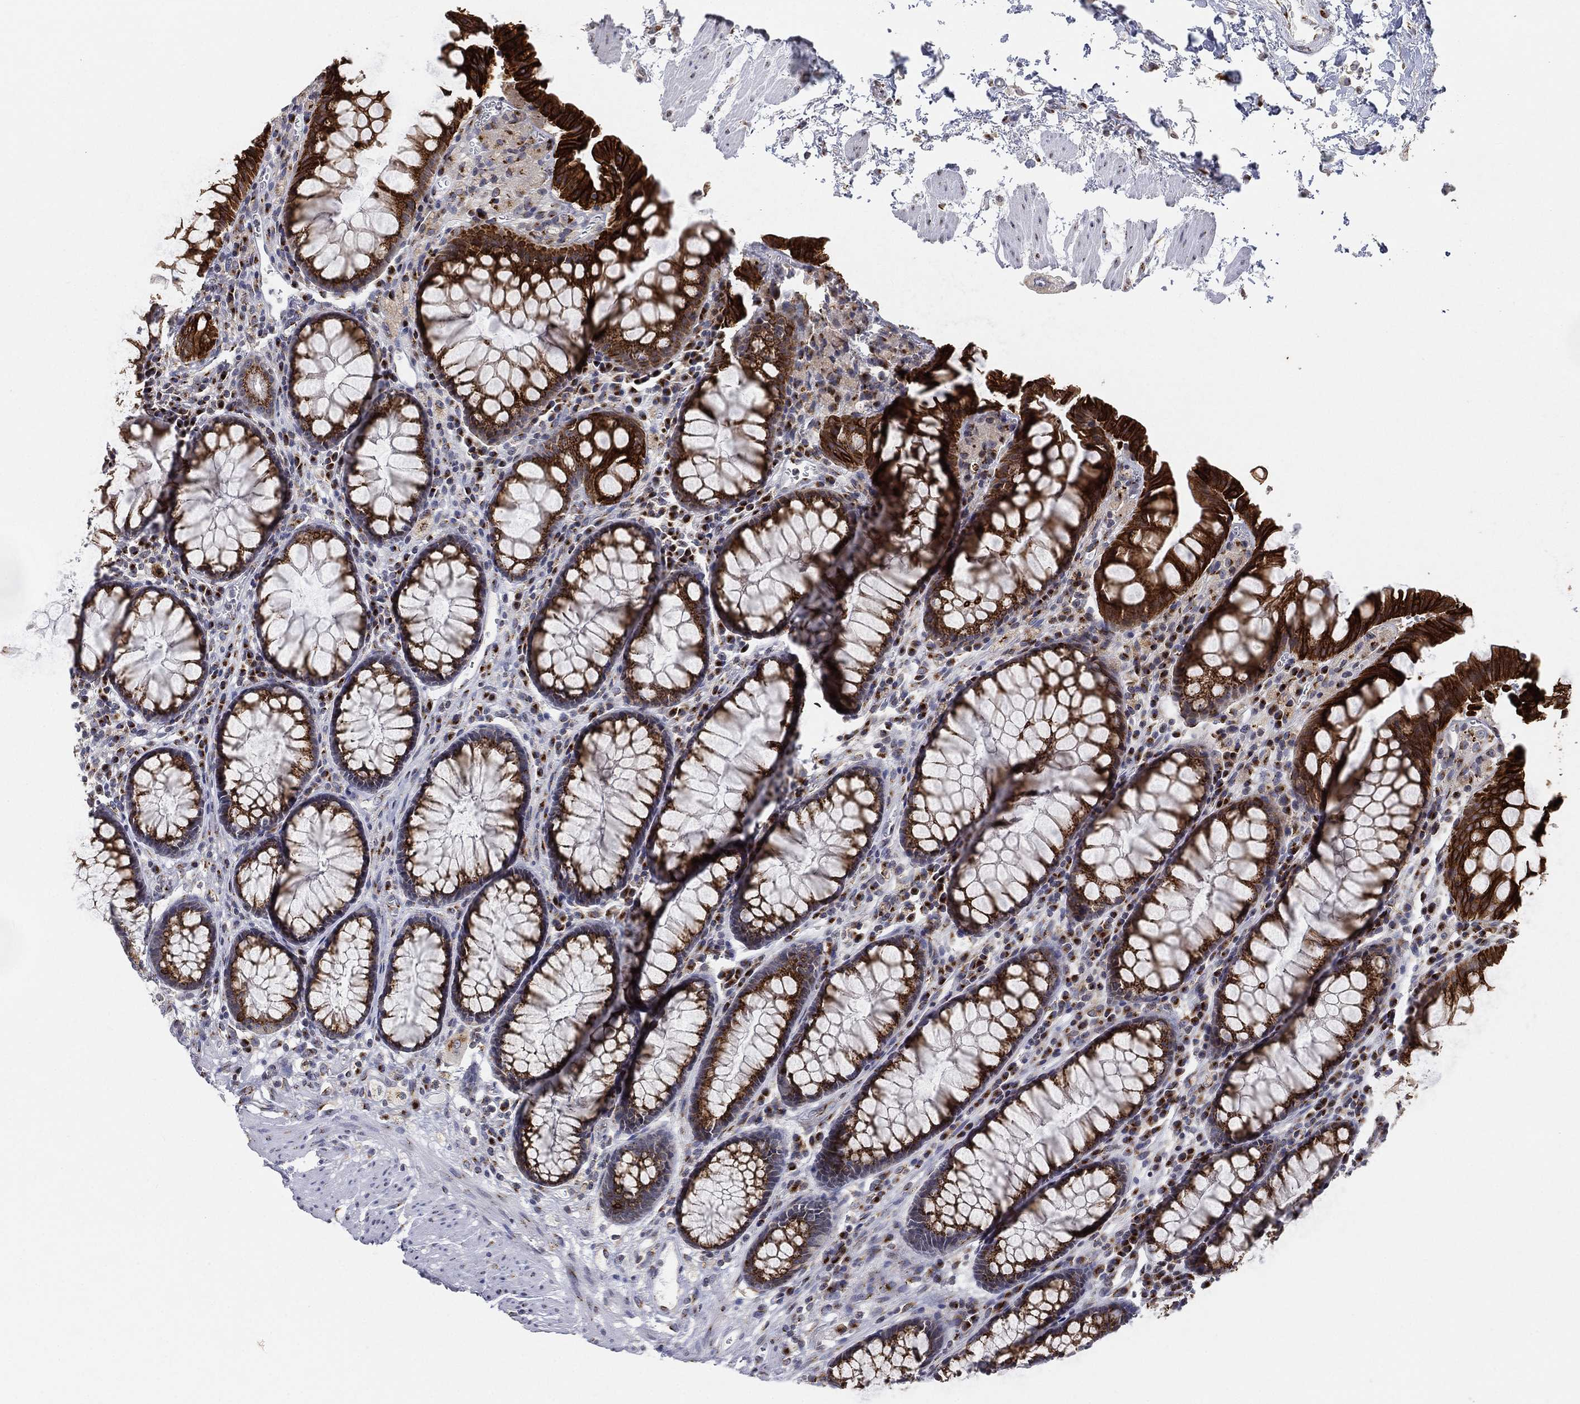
{"staining": {"intensity": "strong", "quantity": ">75%", "location": "cytoplasmic/membranous"}, "tissue": "rectum", "cell_type": "Glandular cells", "image_type": "normal", "snomed": [{"axis": "morphology", "description": "Normal tissue, NOS"}, {"axis": "topography", "description": "Rectum"}], "caption": "IHC histopathology image of unremarkable rectum: human rectum stained using IHC reveals high levels of strong protein expression localized specifically in the cytoplasmic/membranous of glandular cells, appearing as a cytoplasmic/membranous brown color.", "gene": "TICAM1", "patient": {"sex": "female", "age": 68}}